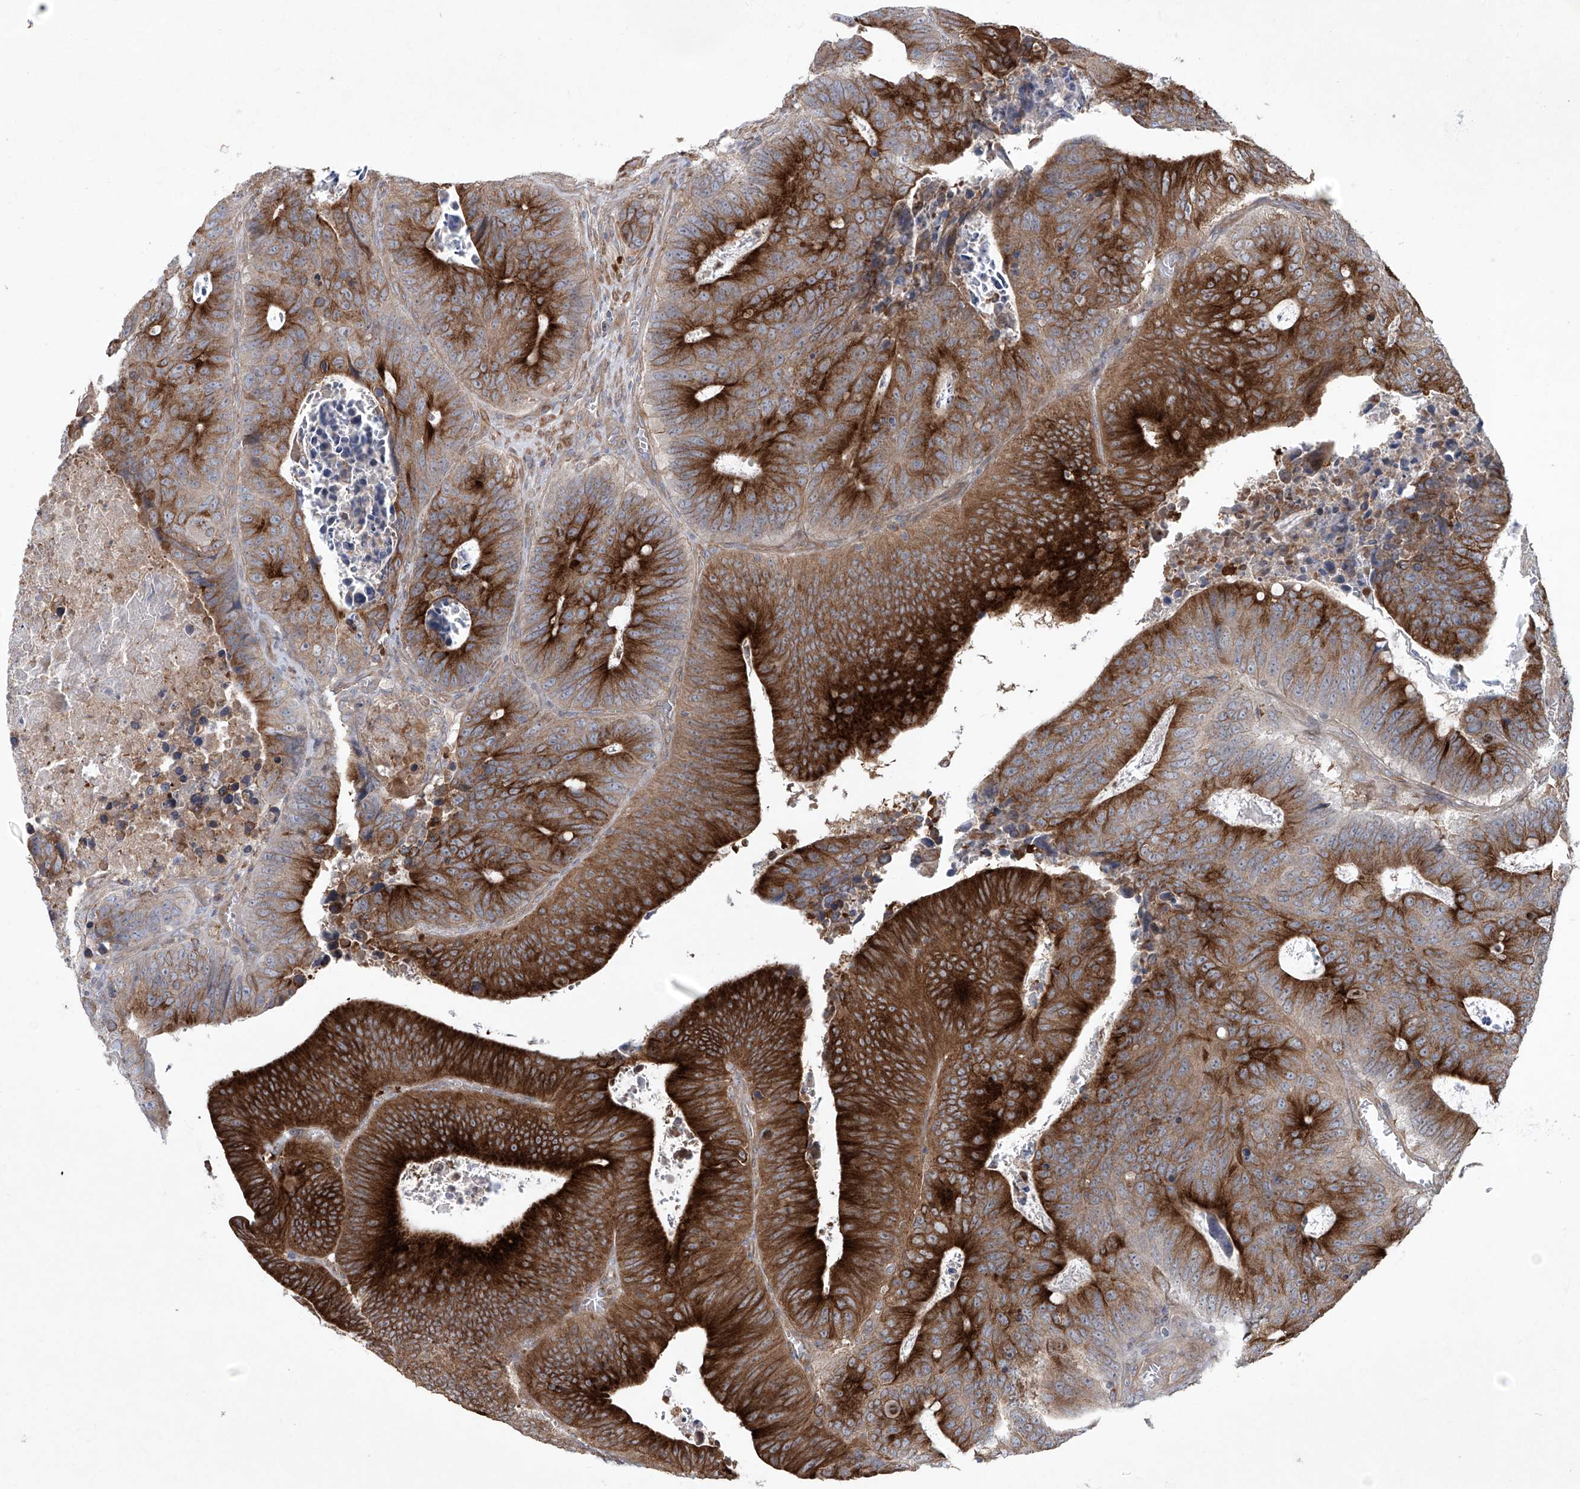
{"staining": {"intensity": "strong", "quantity": ">75%", "location": "cytoplasmic/membranous"}, "tissue": "colorectal cancer", "cell_type": "Tumor cells", "image_type": "cancer", "snomed": [{"axis": "morphology", "description": "Adenocarcinoma, NOS"}, {"axis": "topography", "description": "Colon"}], "caption": "Colorectal cancer (adenocarcinoma) stained with a brown dye reveals strong cytoplasmic/membranous positive expression in about >75% of tumor cells.", "gene": "KLC4", "patient": {"sex": "male", "age": 87}}